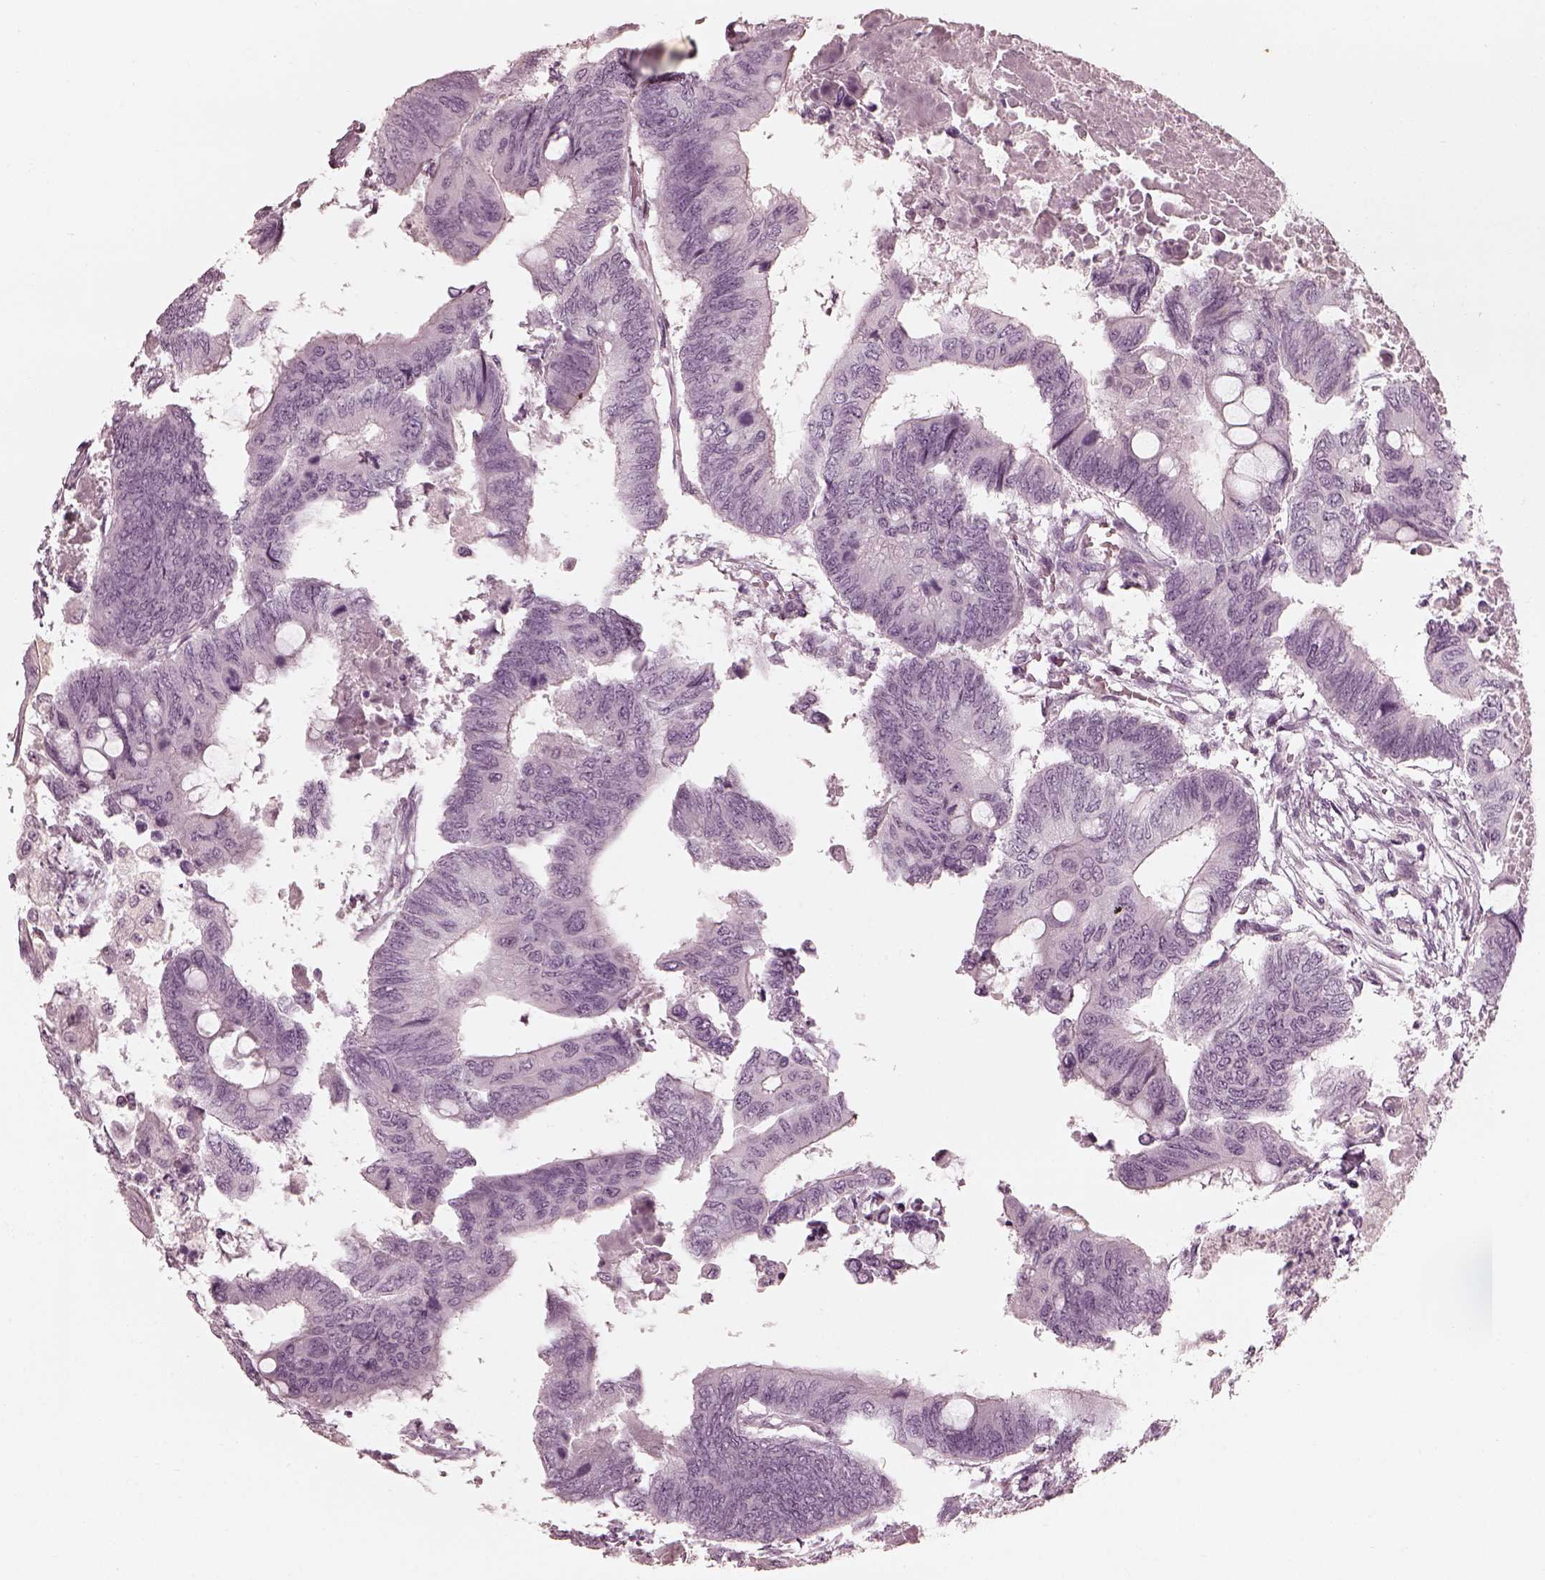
{"staining": {"intensity": "negative", "quantity": "none", "location": "none"}, "tissue": "colorectal cancer", "cell_type": "Tumor cells", "image_type": "cancer", "snomed": [{"axis": "morphology", "description": "Normal tissue, NOS"}, {"axis": "morphology", "description": "Adenocarcinoma, NOS"}, {"axis": "topography", "description": "Rectum"}, {"axis": "topography", "description": "Peripheral nerve tissue"}], "caption": "A high-resolution image shows immunohistochemistry (IHC) staining of adenocarcinoma (colorectal), which exhibits no significant expression in tumor cells. Brightfield microscopy of immunohistochemistry stained with DAB (brown) and hematoxylin (blue), captured at high magnification.", "gene": "ADRB3", "patient": {"sex": "male", "age": 92}}